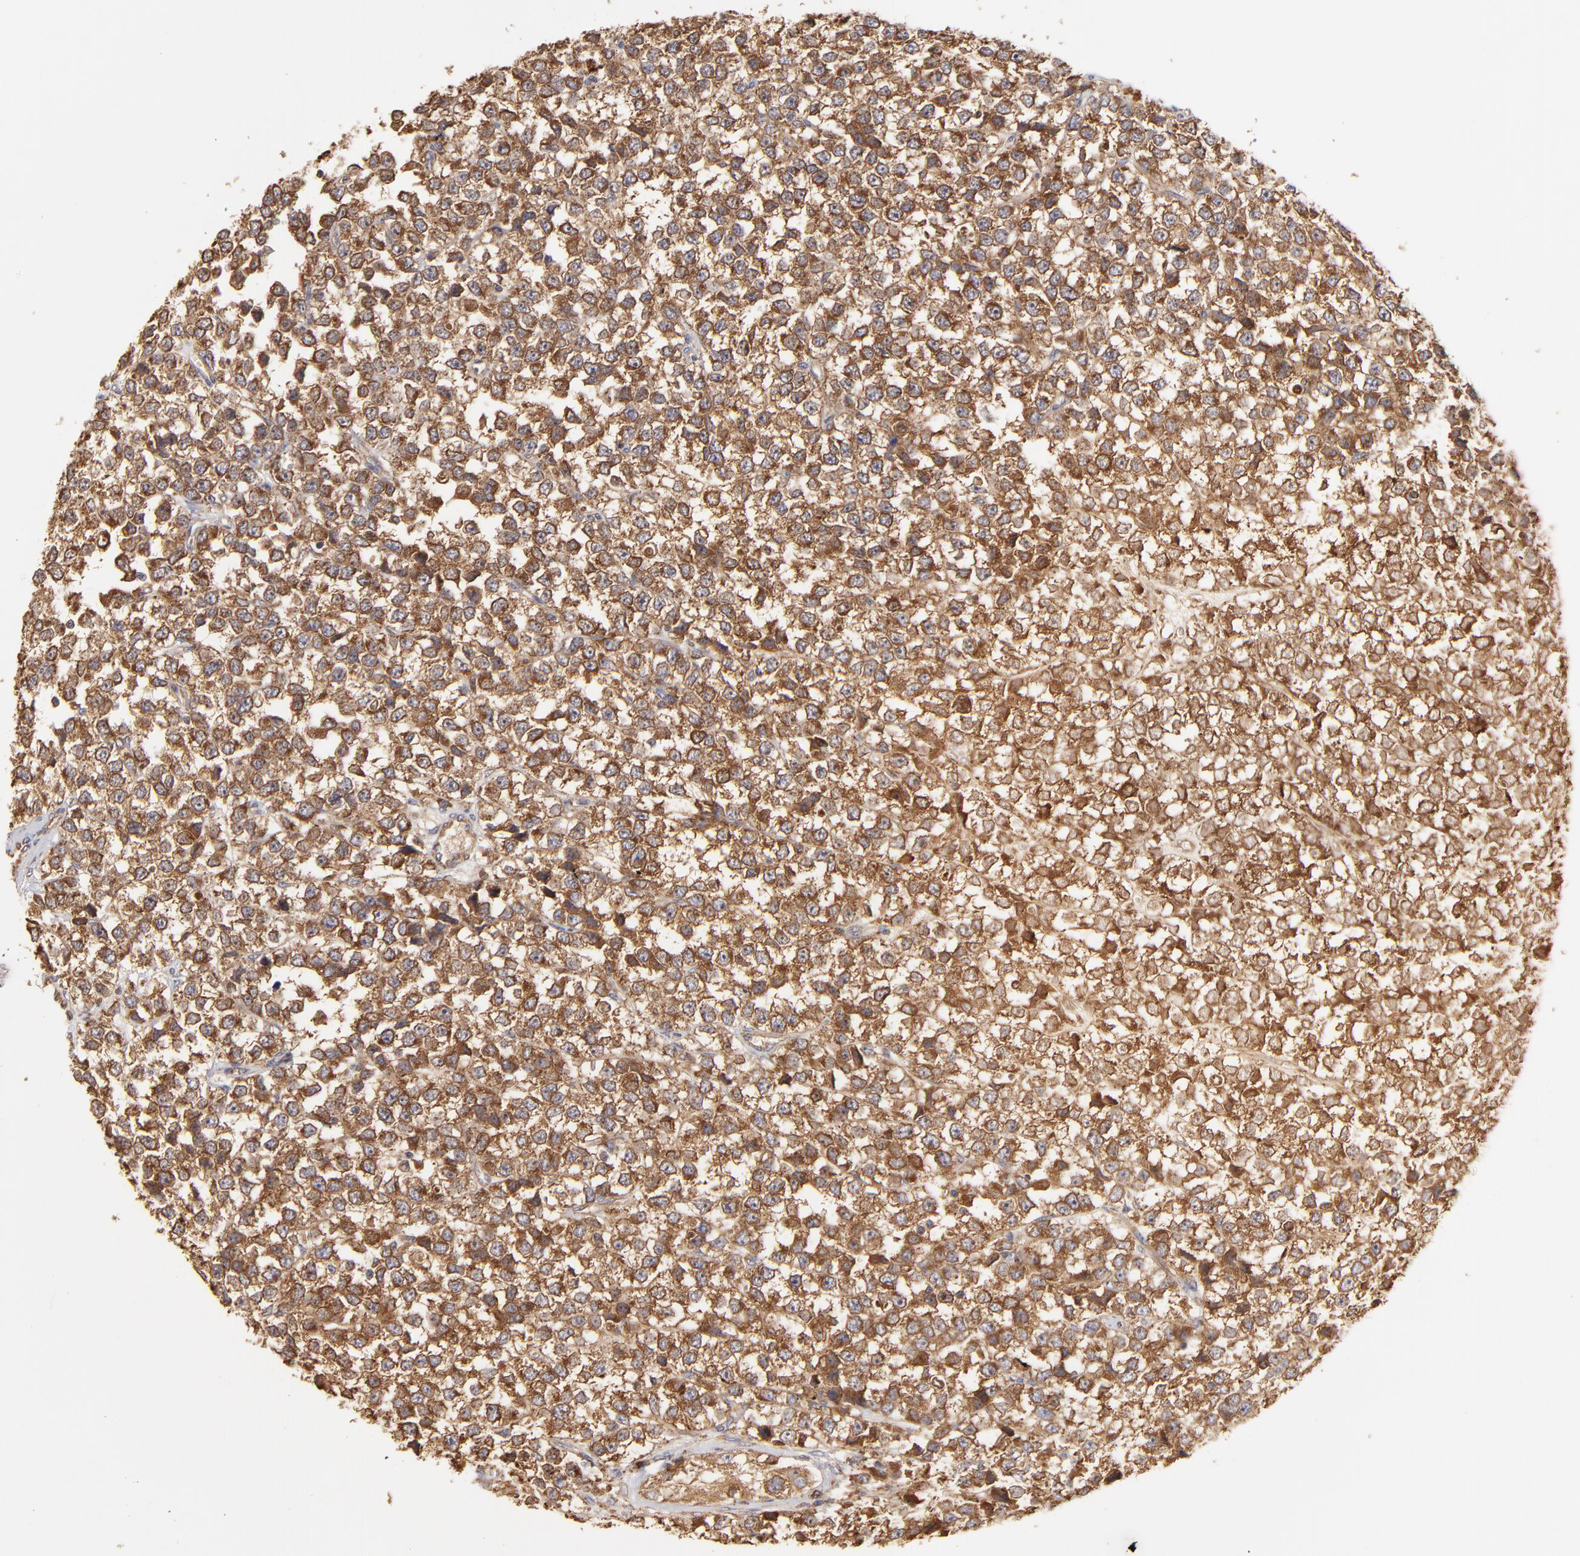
{"staining": {"intensity": "strong", "quantity": ">75%", "location": "cytoplasmic/membranous"}, "tissue": "testis cancer", "cell_type": "Tumor cells", "image_type": "cancer", "snomed": [{"axis": "morphology", "description": "Seminoma, NOS"}, {"axis": "topography", "description": "Testis"}], "caption": "Protein analysis of testis cancer (seminoma) tissue exhibits strong cytoplasmic/membranous staining in approximately >75% of tumor cells.", "gene": "PFKM", "patient": {"sex": "male", "age": 25}}